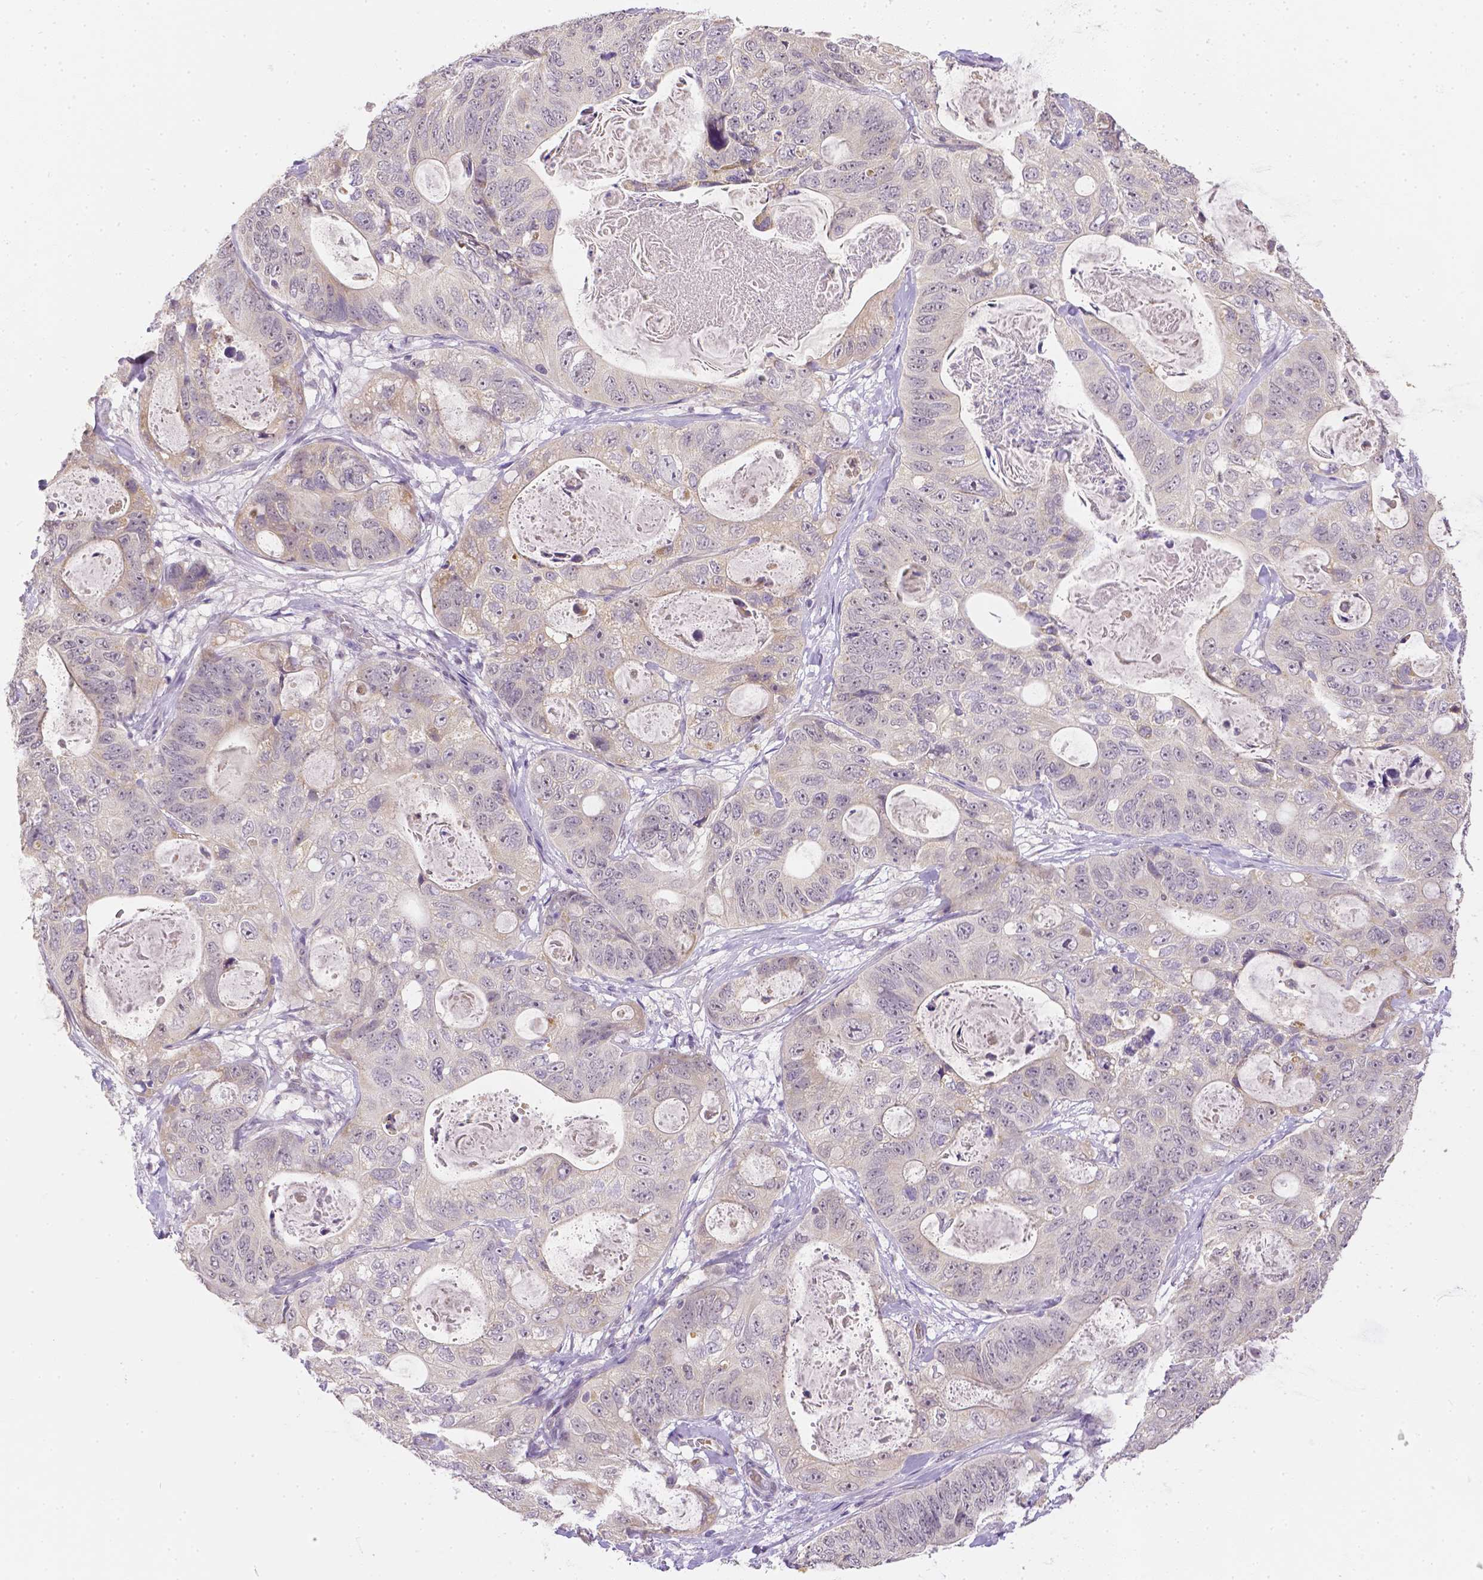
{"staining": {"intensity": "weak", "quantity": "<25%", "location": "cytoplasmic/membranous"}, "tissue": "stomach cancer", "cell_type": "Tumor cells", "image_type": "cancer", "snomed": [{"axis": "morphology", "description": "Normal tissue, NOS"}, {"axis": "morphology", "description": "Adenocarcinoma, NOS"}, {"axis": "topography", "description": "Stomach"}], "caption": "This is an immunohistochemistry histopathology image of human stomach cancer. There is no positivity in tumor cells.", "gene": "ZNF280B", "patient": {"sex": "female", "age": 89}}